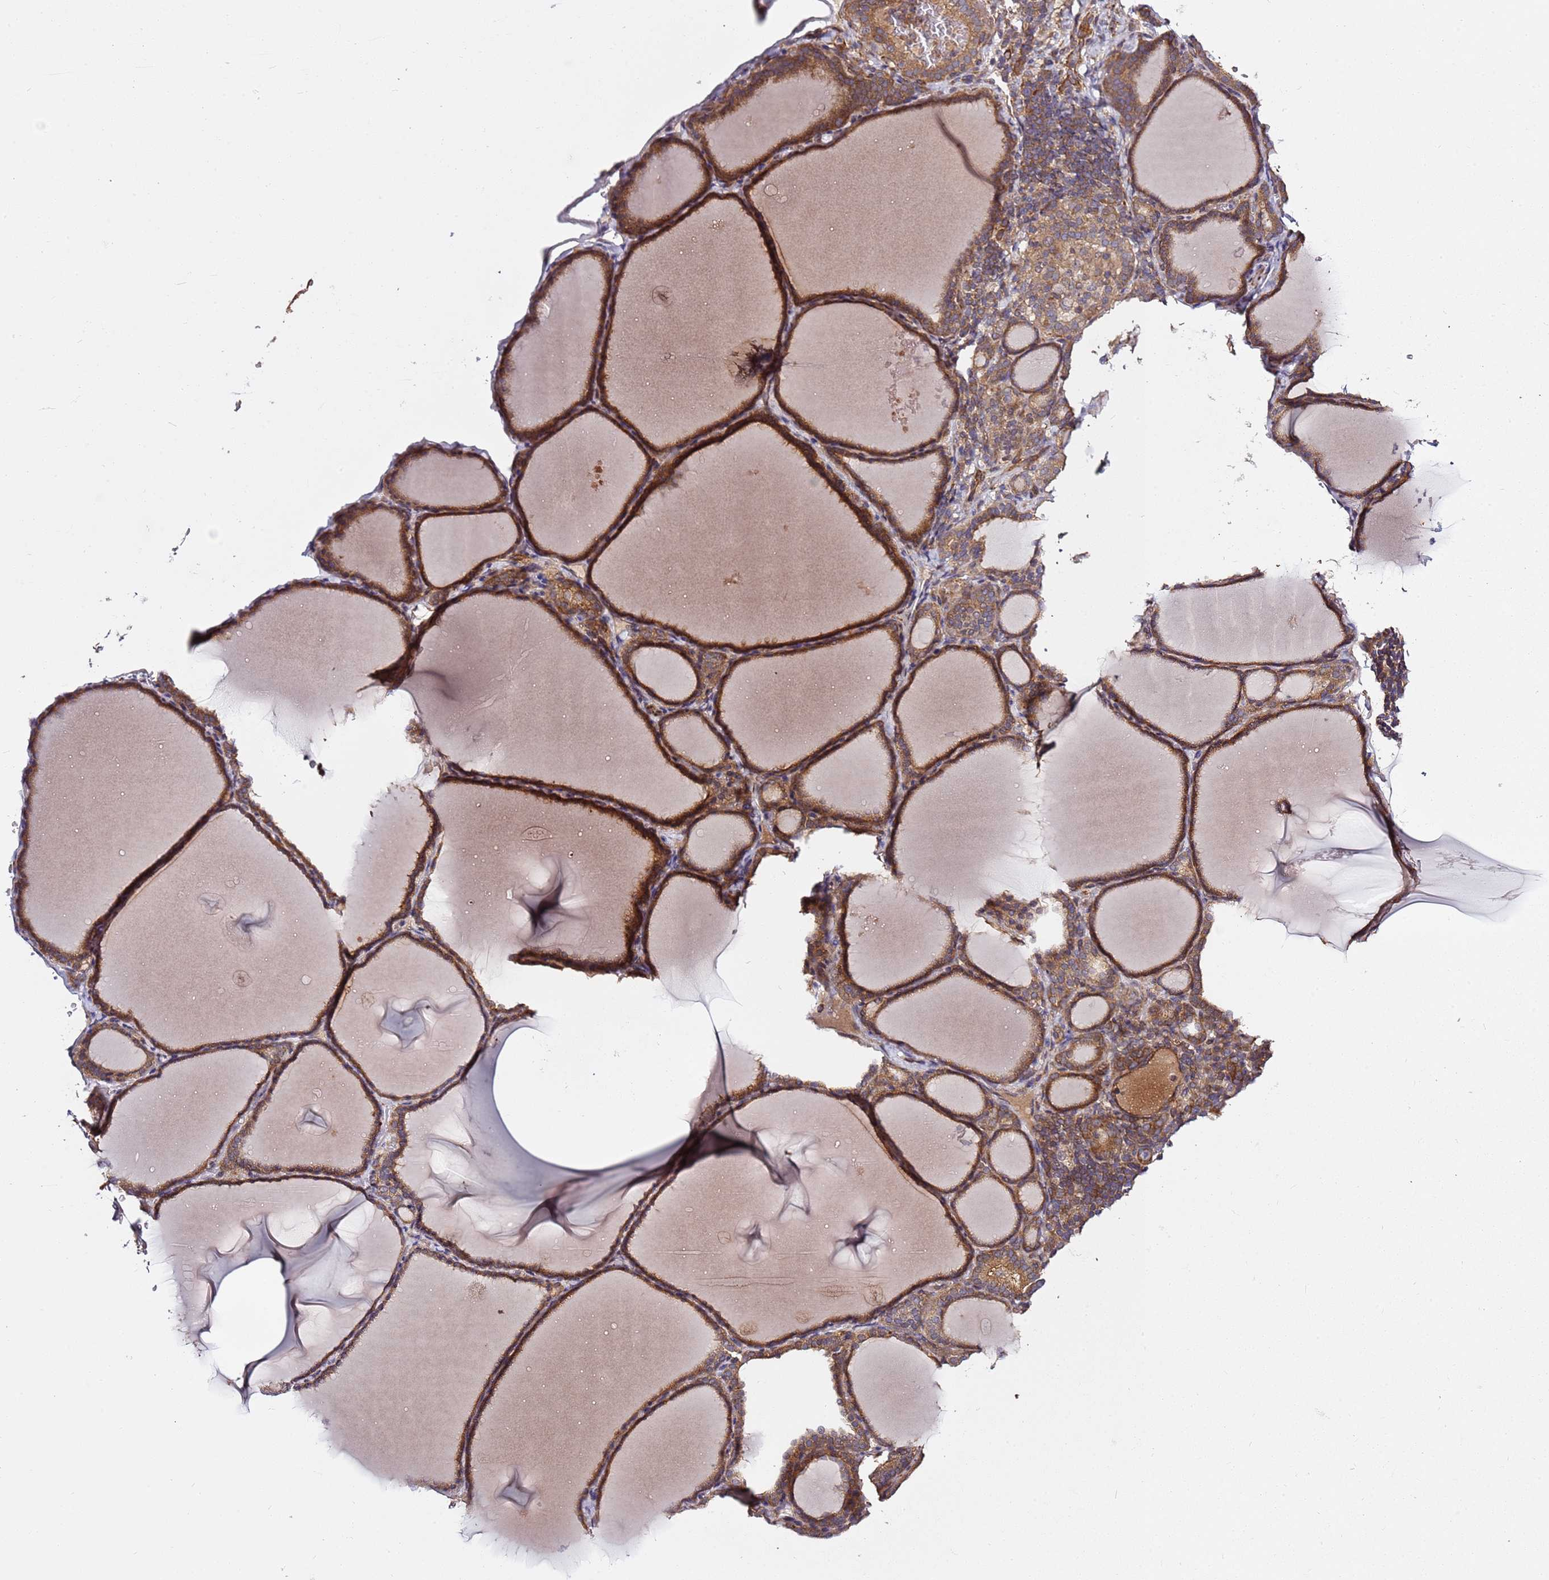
{"staining": {"intensity": "strong", "quantity": ">75%", "location": "cytoplasmic/membranous"}, "tissue": "thyroid gland", "cell_type": "Glandular cells", "image_type": "normal", "snomed": [{"axis": "morphology", "description": "Normal tissue, NOS"}, {"axis": "topography", "description": "Thyroid gland"}], "caption": "This image shows IHC staining of unremarkable human thyroid gland, with high strong cytoplasmic/membranous positivity in about >75% of glandular cells.", "gene": "GNL1", "patient": {"sex": "female", "age": 39}}